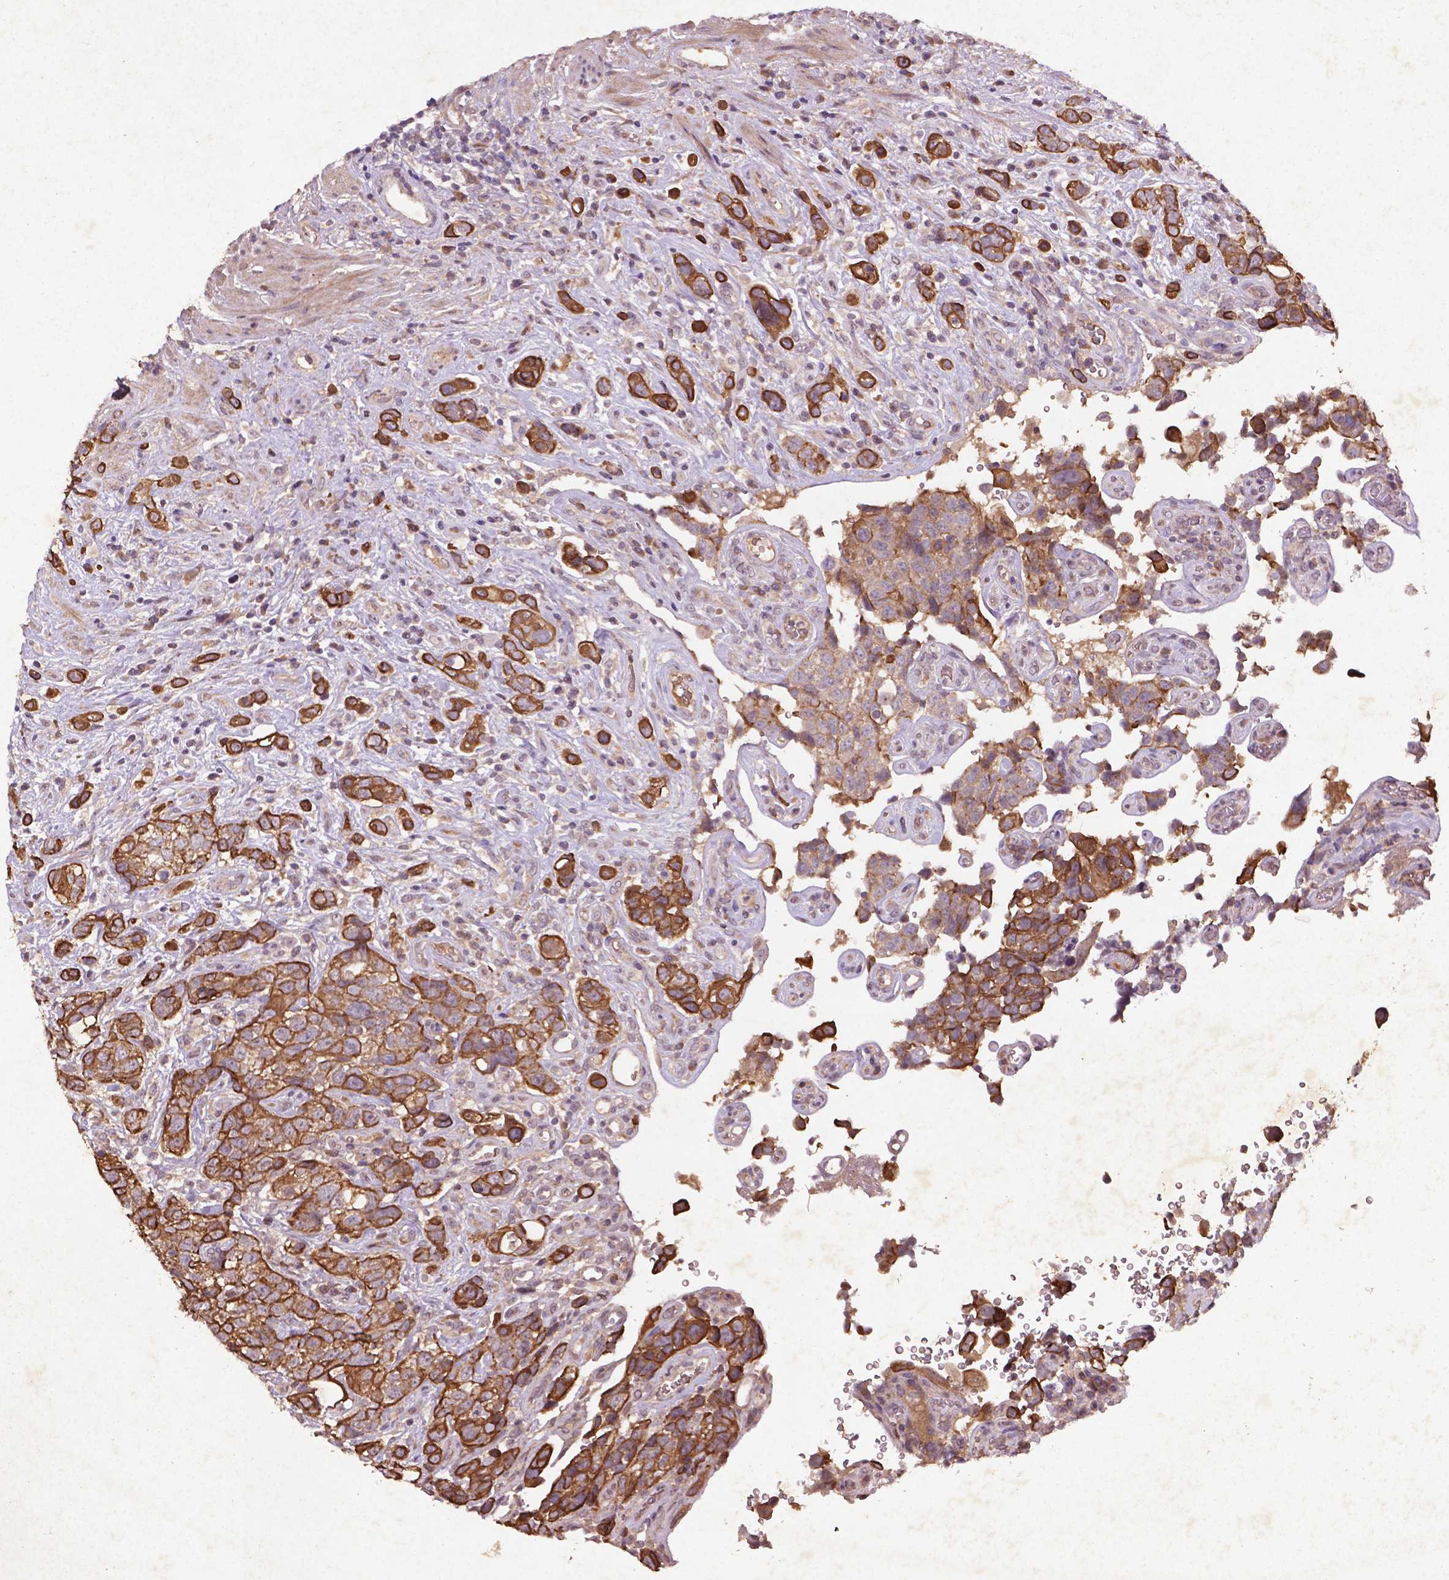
{"staining": {"intensity": "strong", "quantity": ">75%", "location": "cytoplasmic/membranous"}, "tissue": "urothelial cancer", "cell_type": "Tumor cells", "image_type": "cancer", "snomed": [{"axis": "morphology", "description": "Urothelial carcinoma, High grade"}, {"axis": "topography", "description": "Urinary bladder"}], "caption": "A high amount of strong cytoplasmic/membranous expression is identified in about >75% of tumor cells in urothelial cancer tissue. (DAB = brown stain, brightfield microscopy at high magnification).", "gene": "COQ2", "patient": {"sex": "female", "age": 58}}